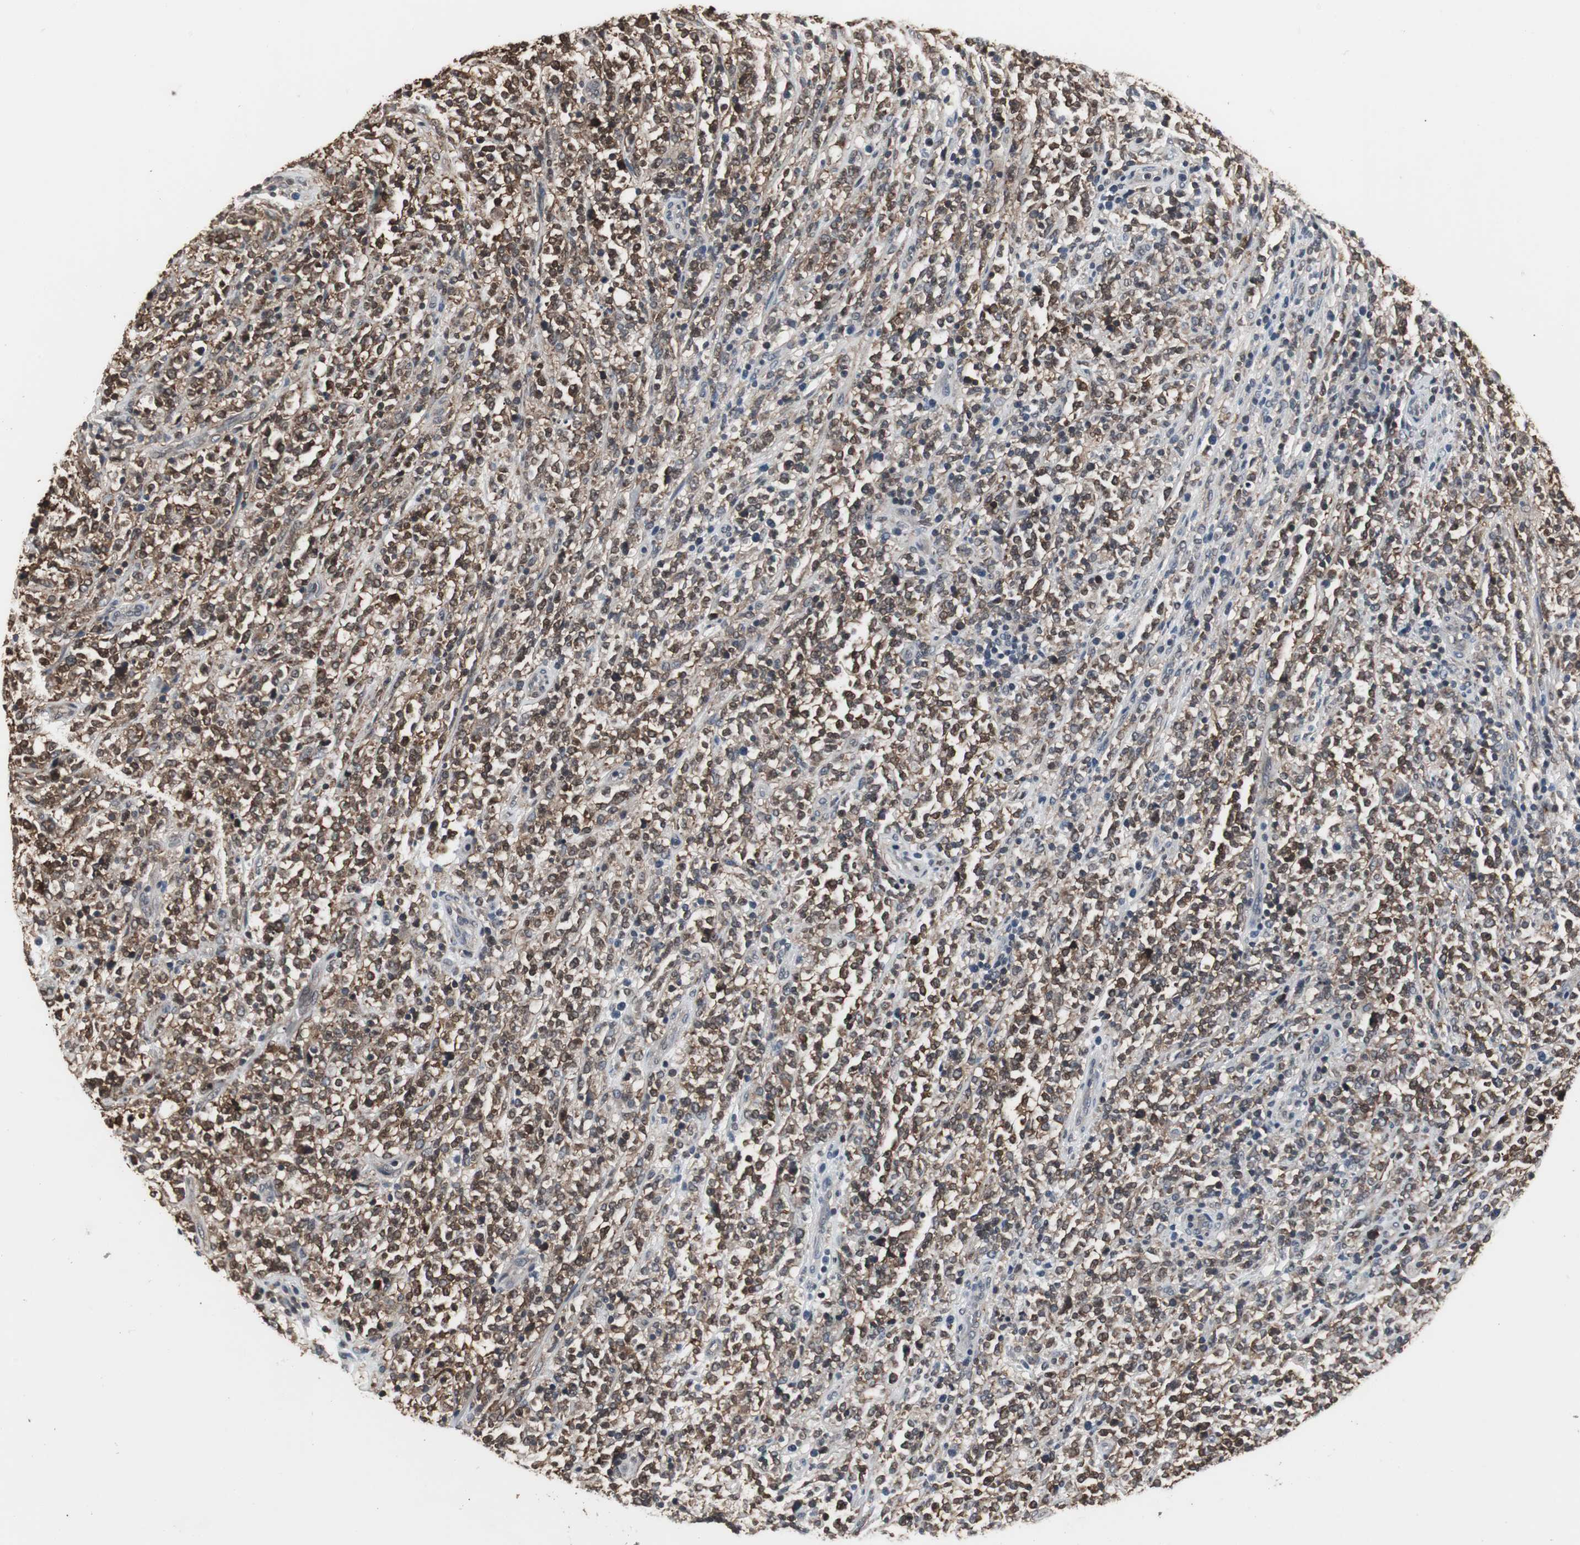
{"staining": {"intensity": "strong", "quantity": ">75%", "location": "cytoplasmic/membranous"}, "tissue": "lymphoma", "cell_type": "Tumor cells", "image_type": "cancer", "snomed": [{"axis": "morphology", "description": "Malignant lymphoma, non-Hodgkin's type, High grade"}, {"axis": "topography", "description": "Soft tissue"}], "caption": "There is high levels of strong cytoplasmic/membranous expression in tumor cells of malignant lymphoma, non-Hodgkin's type (high-grade), as demonstrated by immunohistochemical staining (brown color).", "gene": "ZSCAN22", "patient": {"sex": "male", "age": 18}}